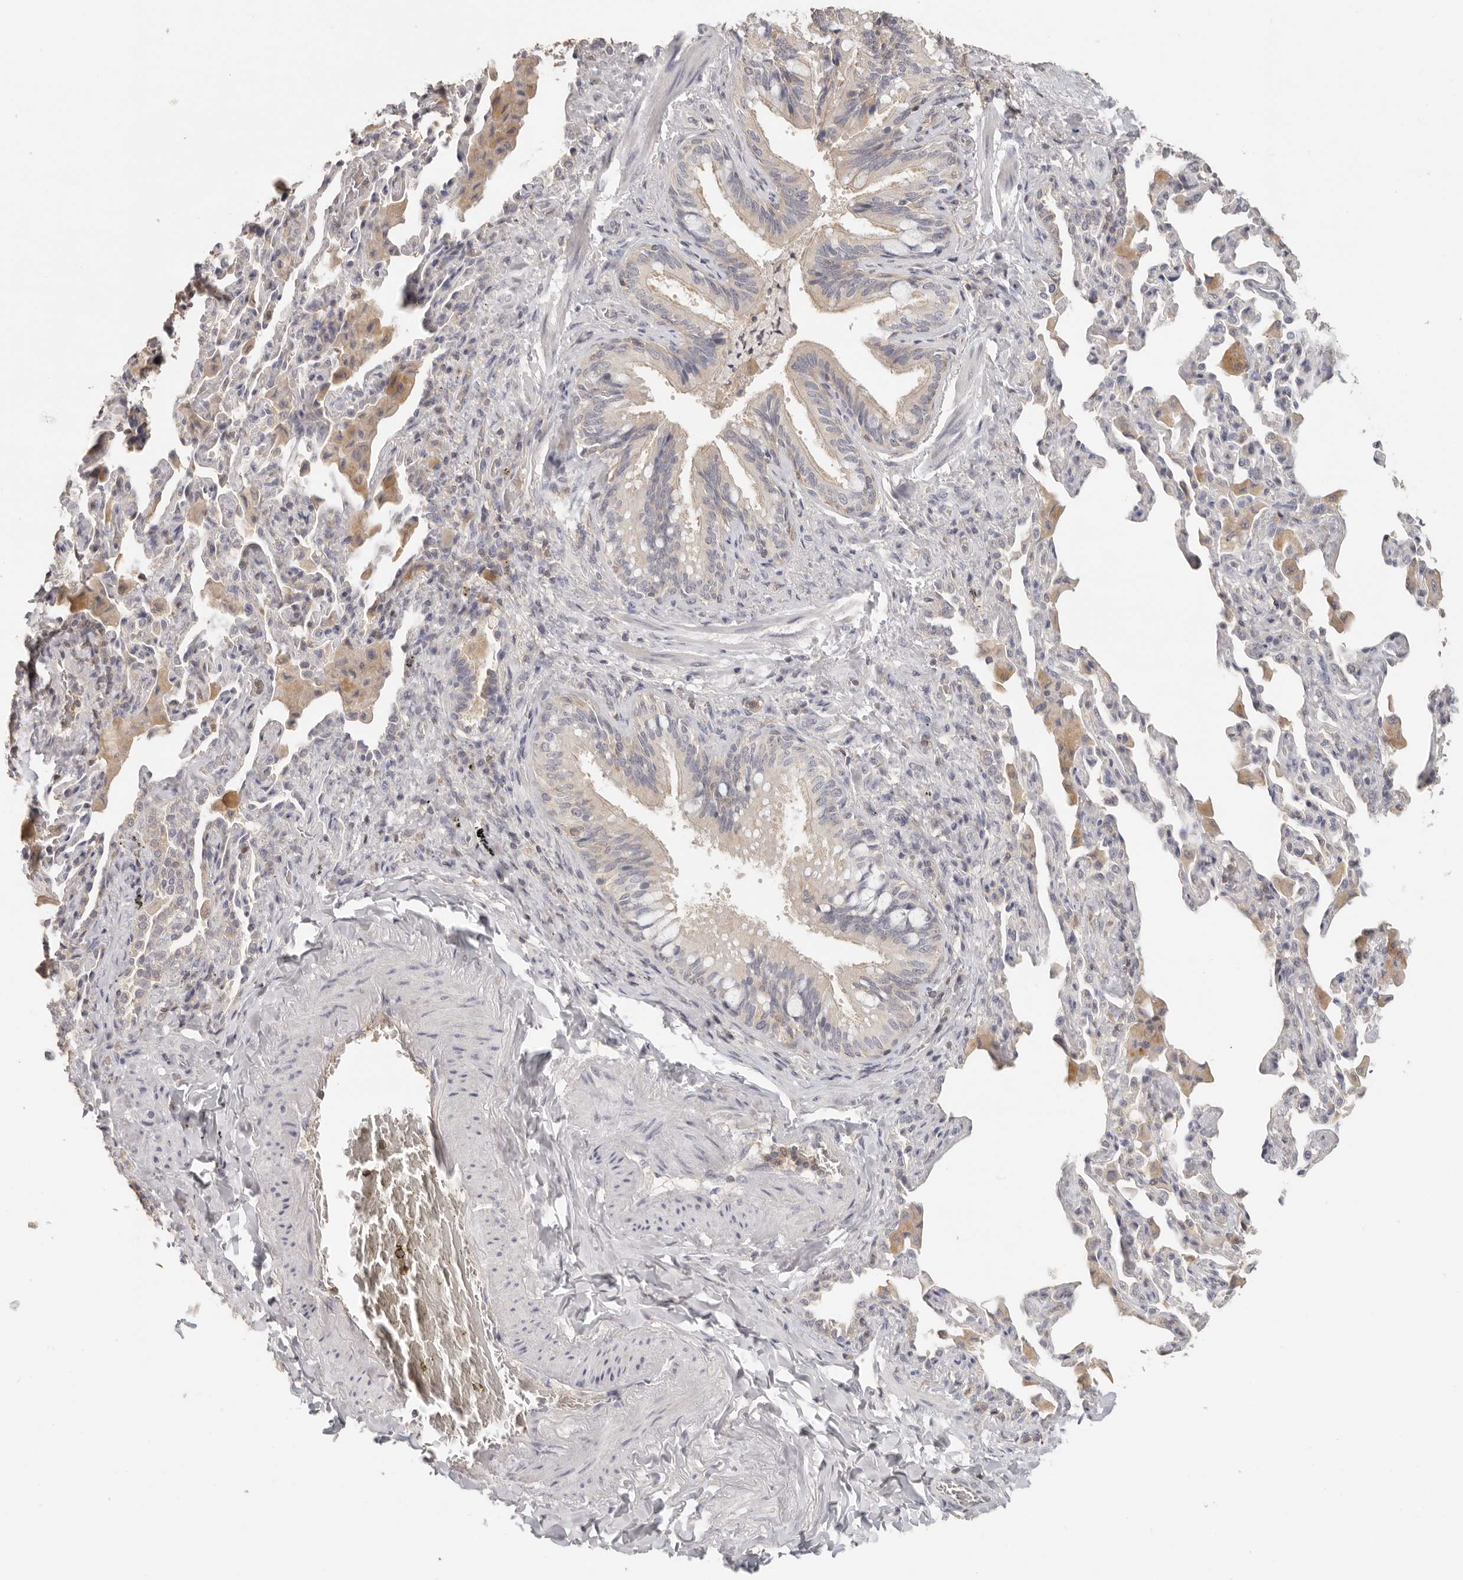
{"staining": {"intensity": "moderate", "quantity": ">75%", "location": "cytoplasmic/membranous"}, "tissue": "bronchus", "cell_type": "Respiratory epithelial cells", "image_type": "normal", "snomed": [{"axis": "morphology", "description": "Normal tissue, NOS"}, {"axis": "morphology", "description": "Inflammation, NOS"}, {"axis": "topography", "description": "Lung"}], "caption": "Immunohistochemical staining of unremarkable human bronchus displays >75% levels of moderate cytoplasmic/membranous protein expression in about >75% of respiratory epithelial cells. (DAB = brown stain, brightfield microscopy at high magnification).", "gene": "CSK", "patient": {"sex": "female", "age": 46}}